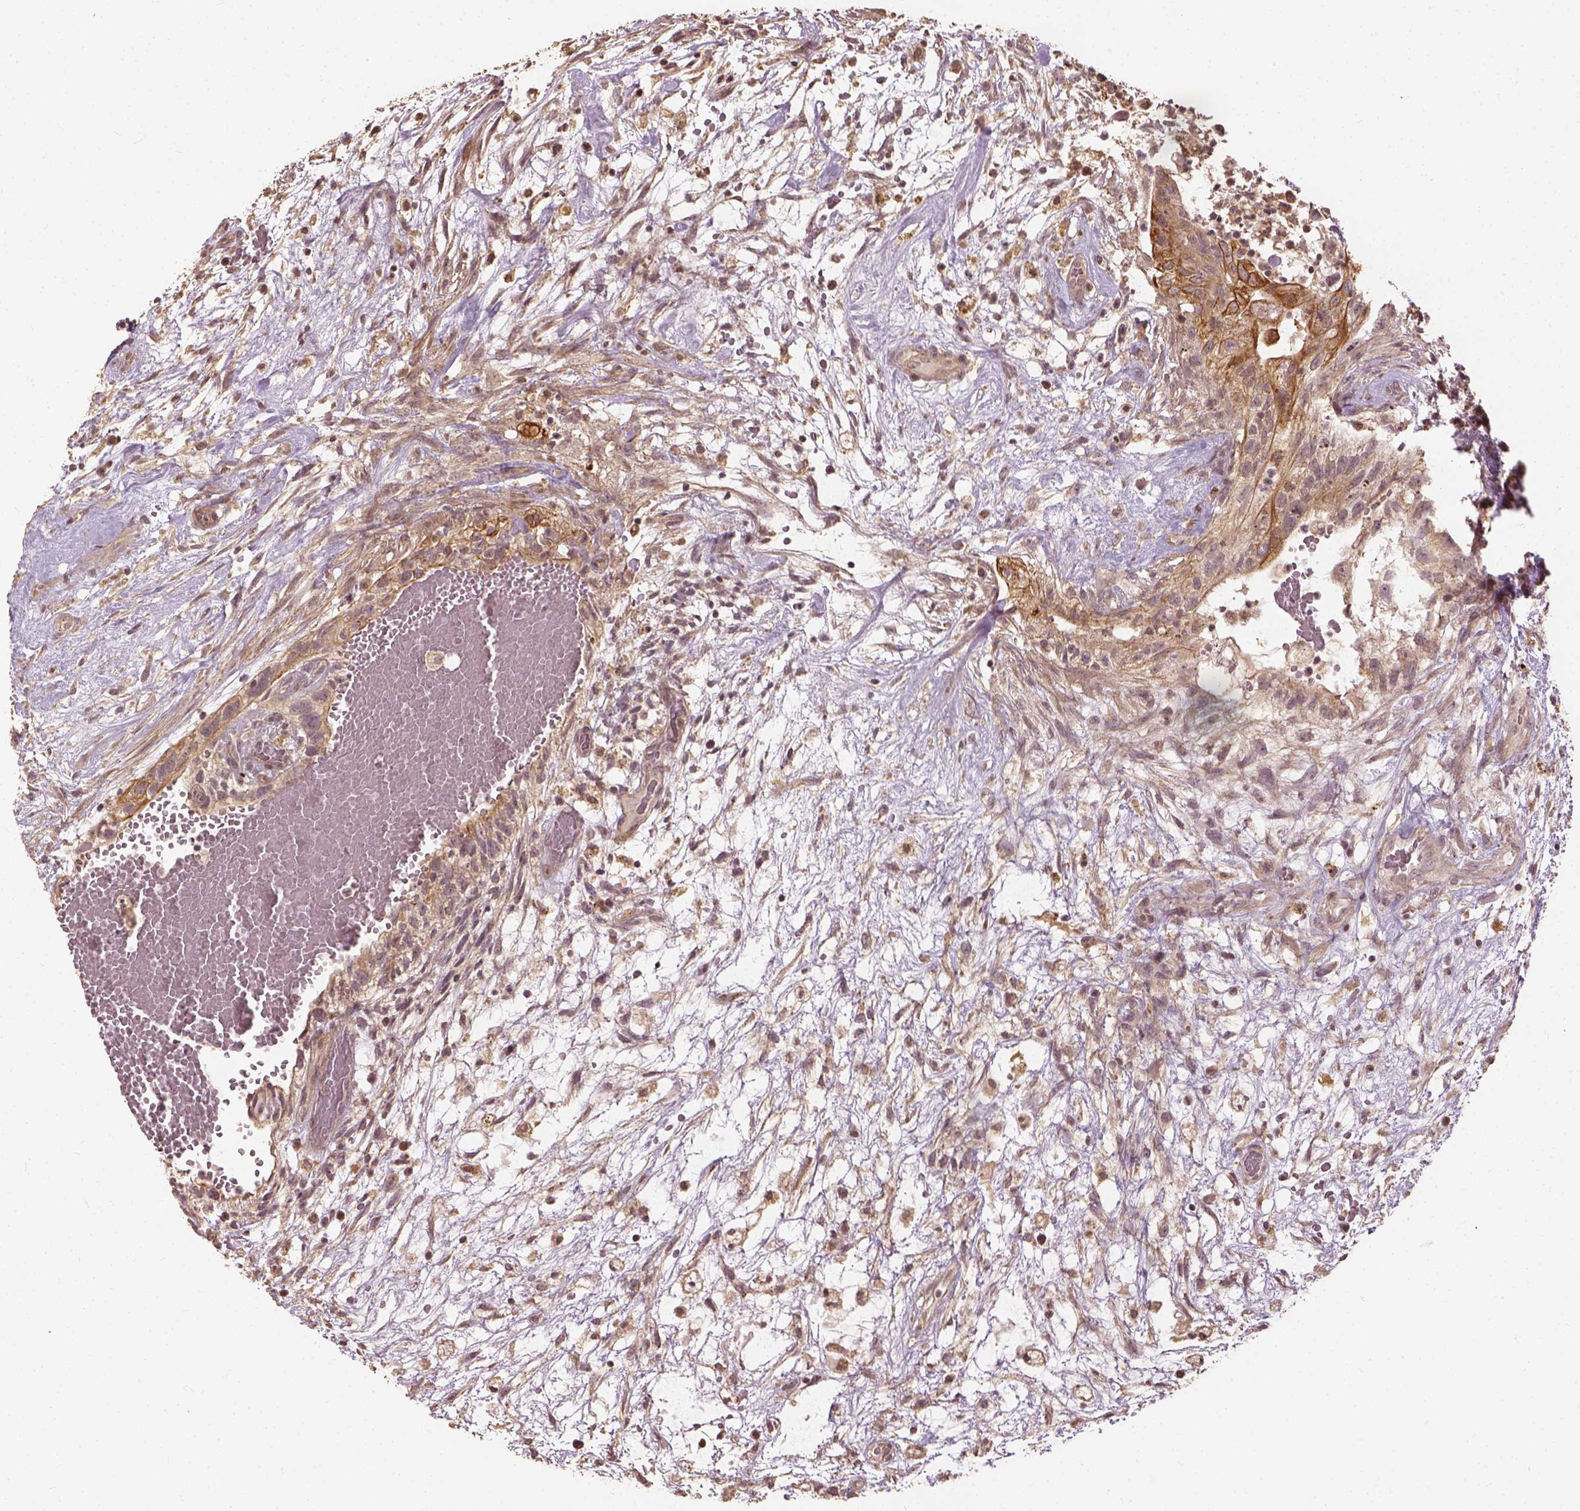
{"staining": {"intensity": "moderate", "quantity": ">75%", "location": "cytoplasmic/membranous"}, "tissue": "testis cancer", "cell_type": "Tumor cells", "image_type": "cancer", "snomed": [{"axis": "morphology", "description": "Normal tissue, NOS"}, {"axis": "morphology", "description": "Carcinoma, Embryonal, NOS"}, {"axis": "topography", "description": "Testis"}], "caption": "DAB immunohistochemical staining of human embryonal carcinoma (testis) exhibits moderate cytoplasmic/membranous protein staining in approximately >75% of tumor cells.", "gene": "VEGFA", "patient": {"sex": "male", "age": 32}}